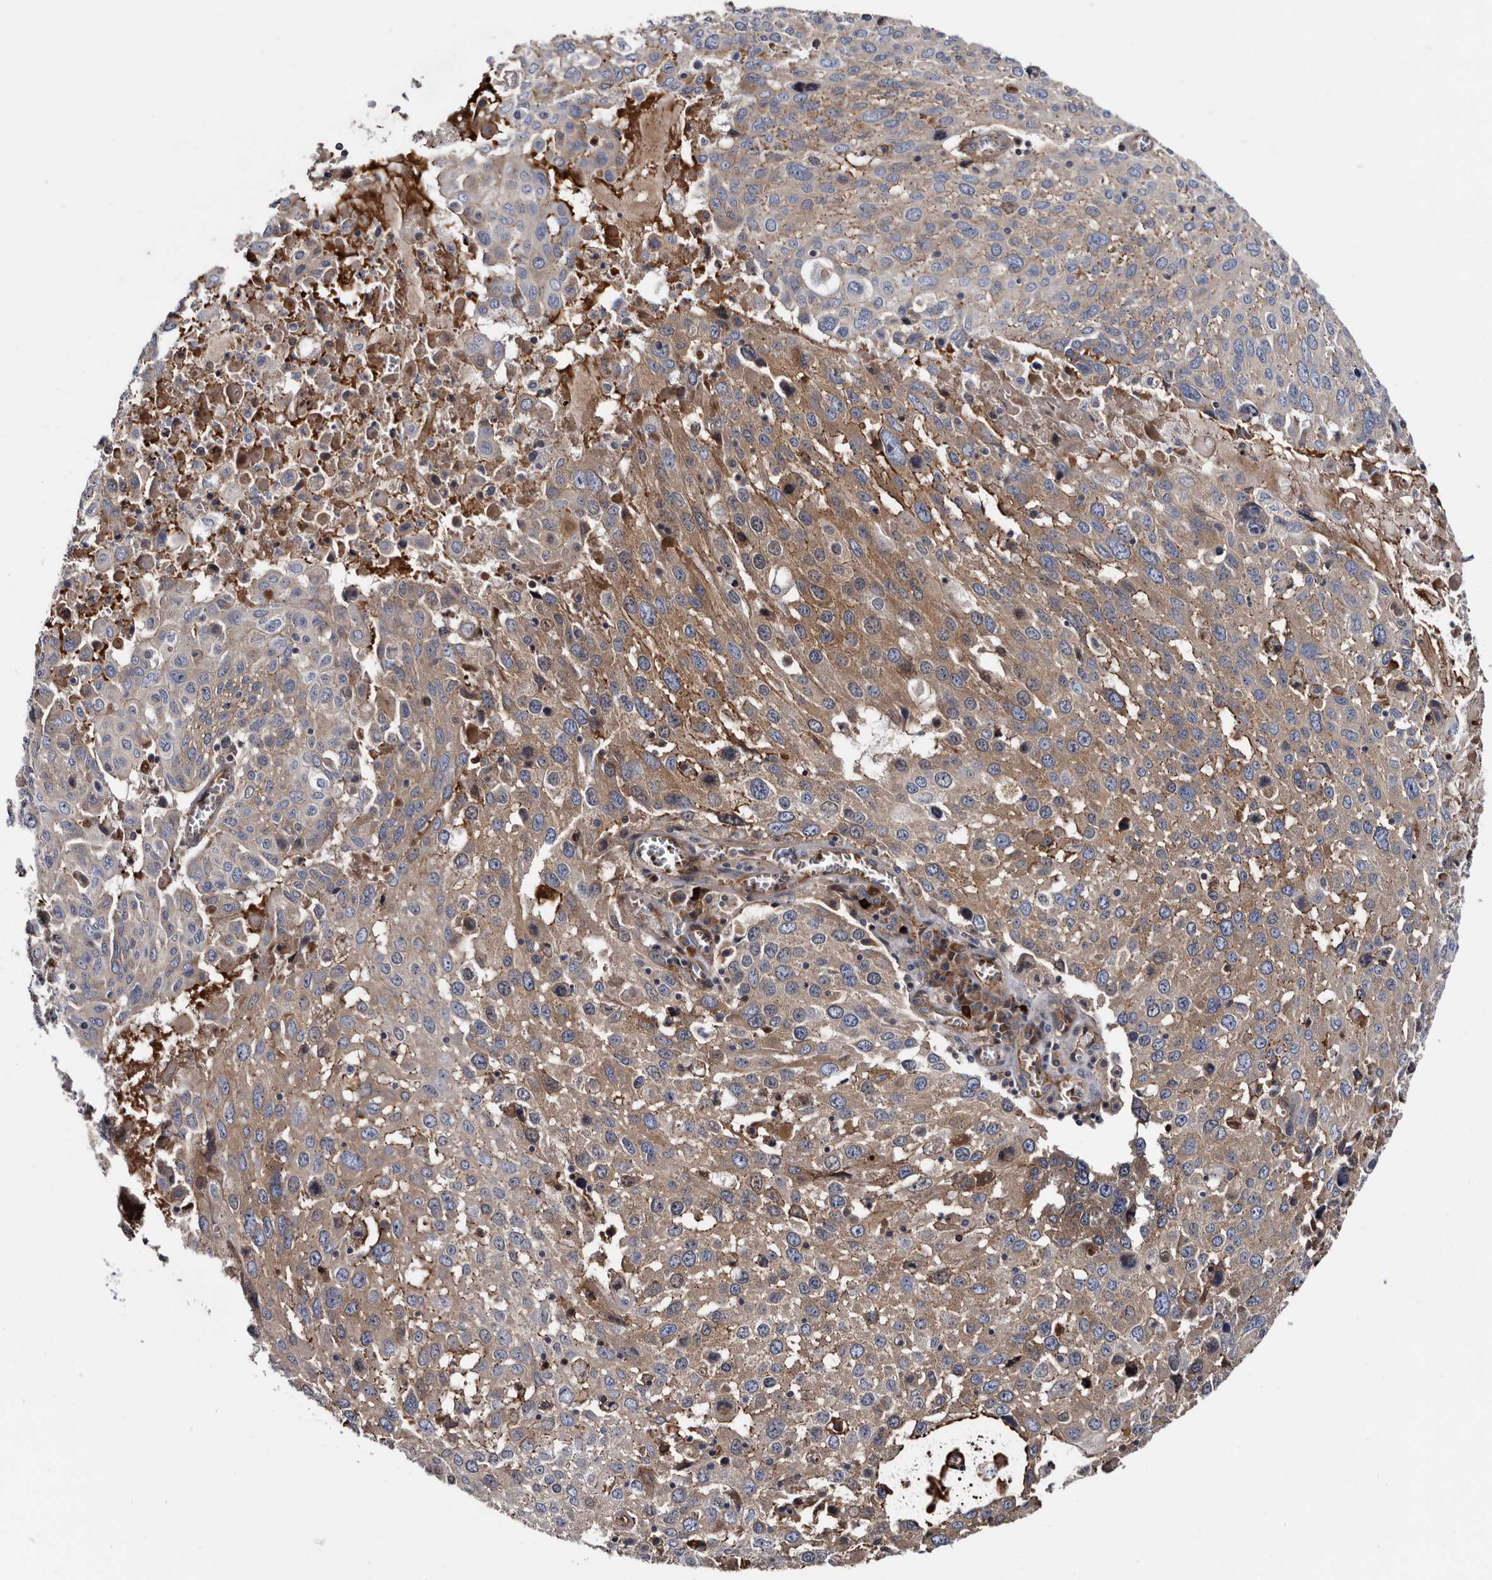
{"staining": {"intensity": "moderate", "quantity": "25%-75%", "location": "cytoplasmic/membranous"}, "tissue": "lung cancer", "cell_type": "Tumor cells", "image_type": "cancer", "snomed": [{"axis": "morphology", "description": "Squamous cell carcinoma, NOS"}, {"axis": "topography", "description": "Lung"}], "caption": "IHC histopathology image of lung cancer (squamous cell carcinoma) stained for a protein (brown), which demonstrates medium levels of moderate cytoplasmic/membranous positivity in about 25%-75% of tumor cells.", "gene": "TSPAN17", "patient": {"sex": "male", "age": 65}}